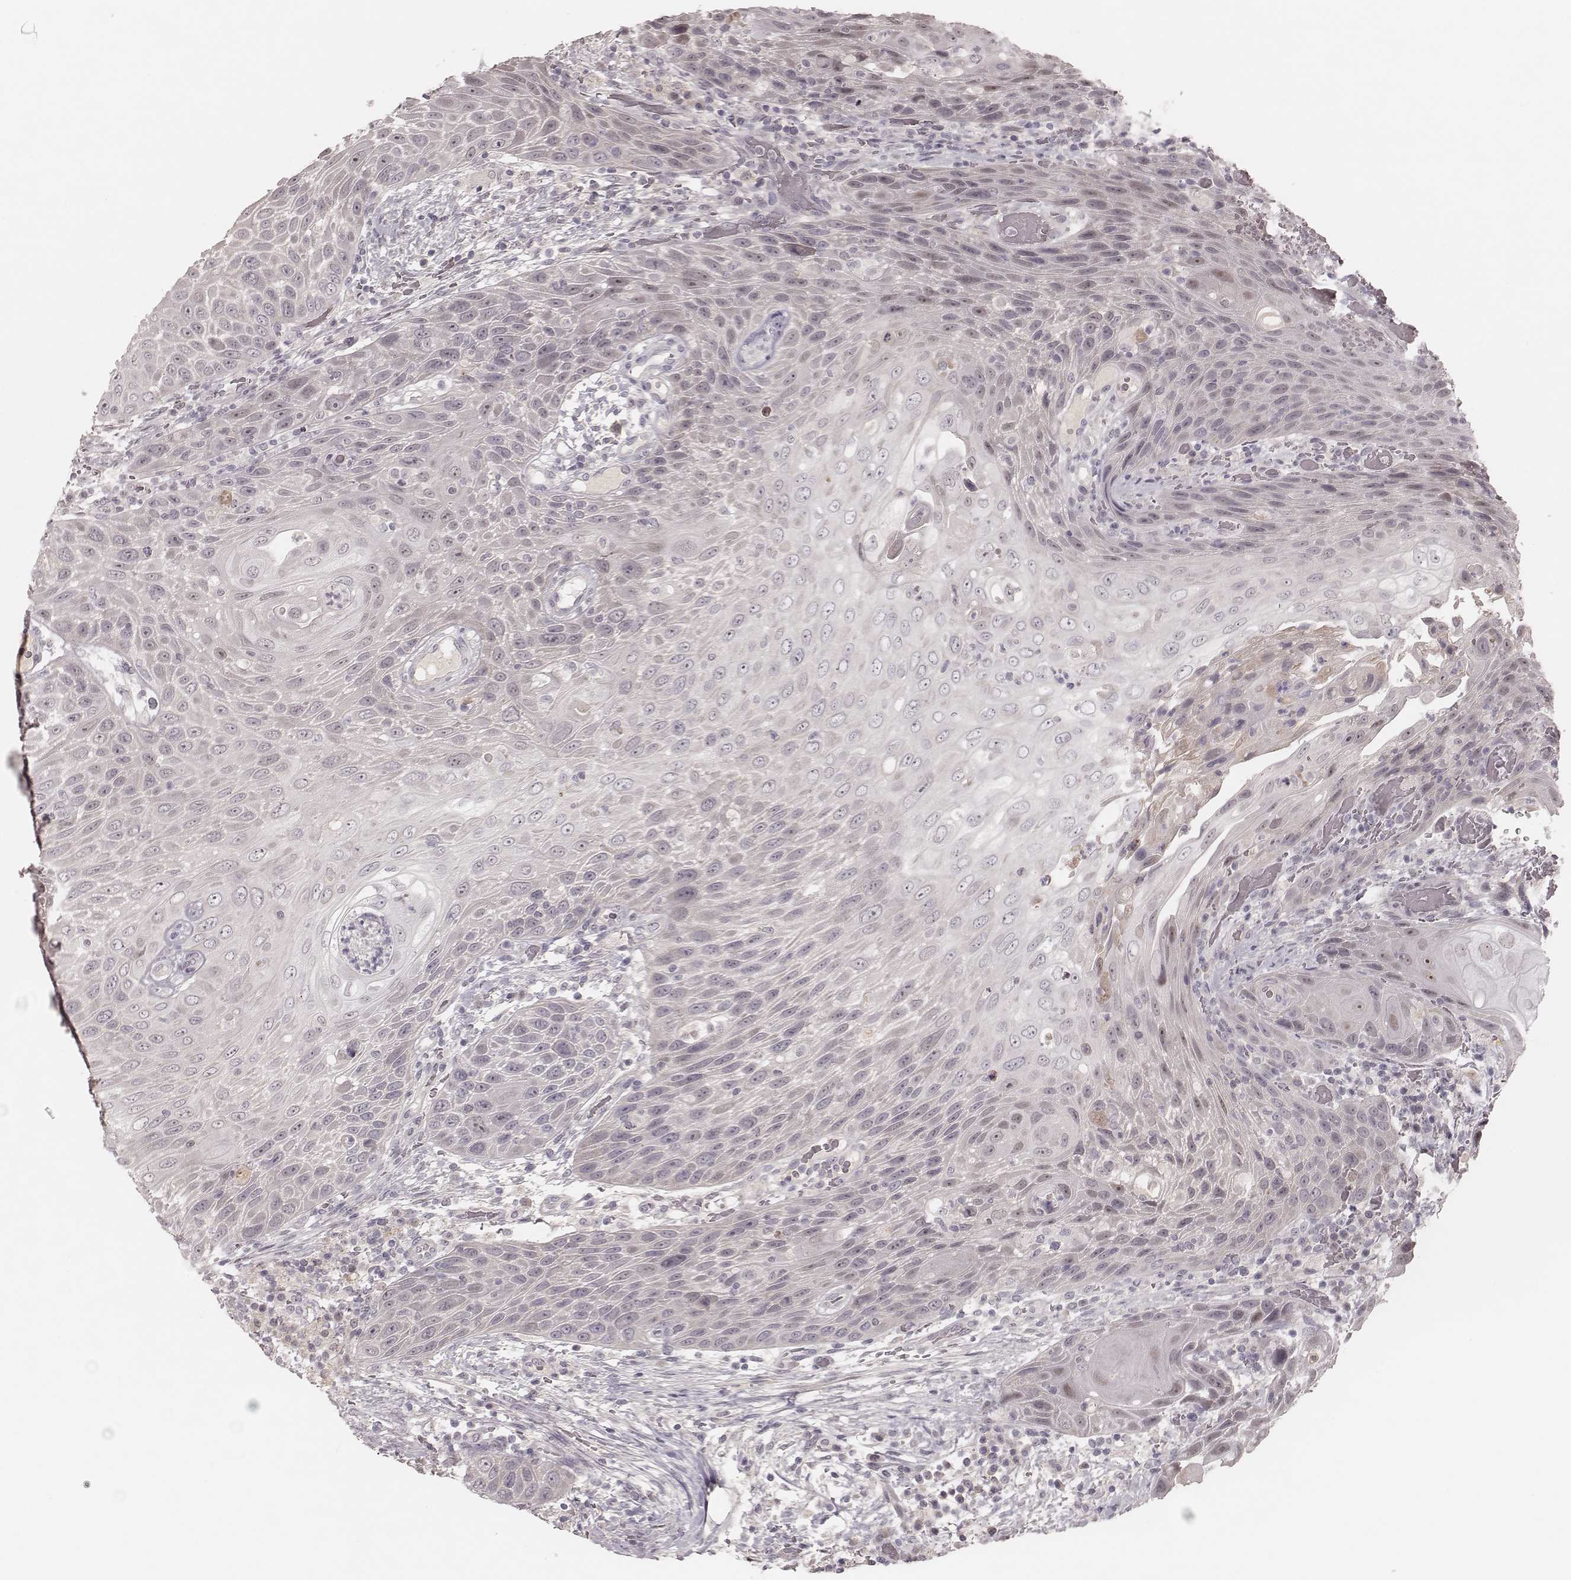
{"staining": {"intensity": "negative", "quantity": "none", "location": "none"}, "tissue": "head and neck cancer", "cell_type": "Tumor cells", "image_type": "cancer", "snomed": [{"axis": "morphology", "description": "Squamous cell carcinoma, NOS"}, {"axis": "topography", "description": "Head-Neck"}], "caption": "This is an immunohistochemistry image of human head and neck cancer. There is no expression in tumor cells.", "gene": "FAM13B", "patient": {"sex": "male", "age": 69}}